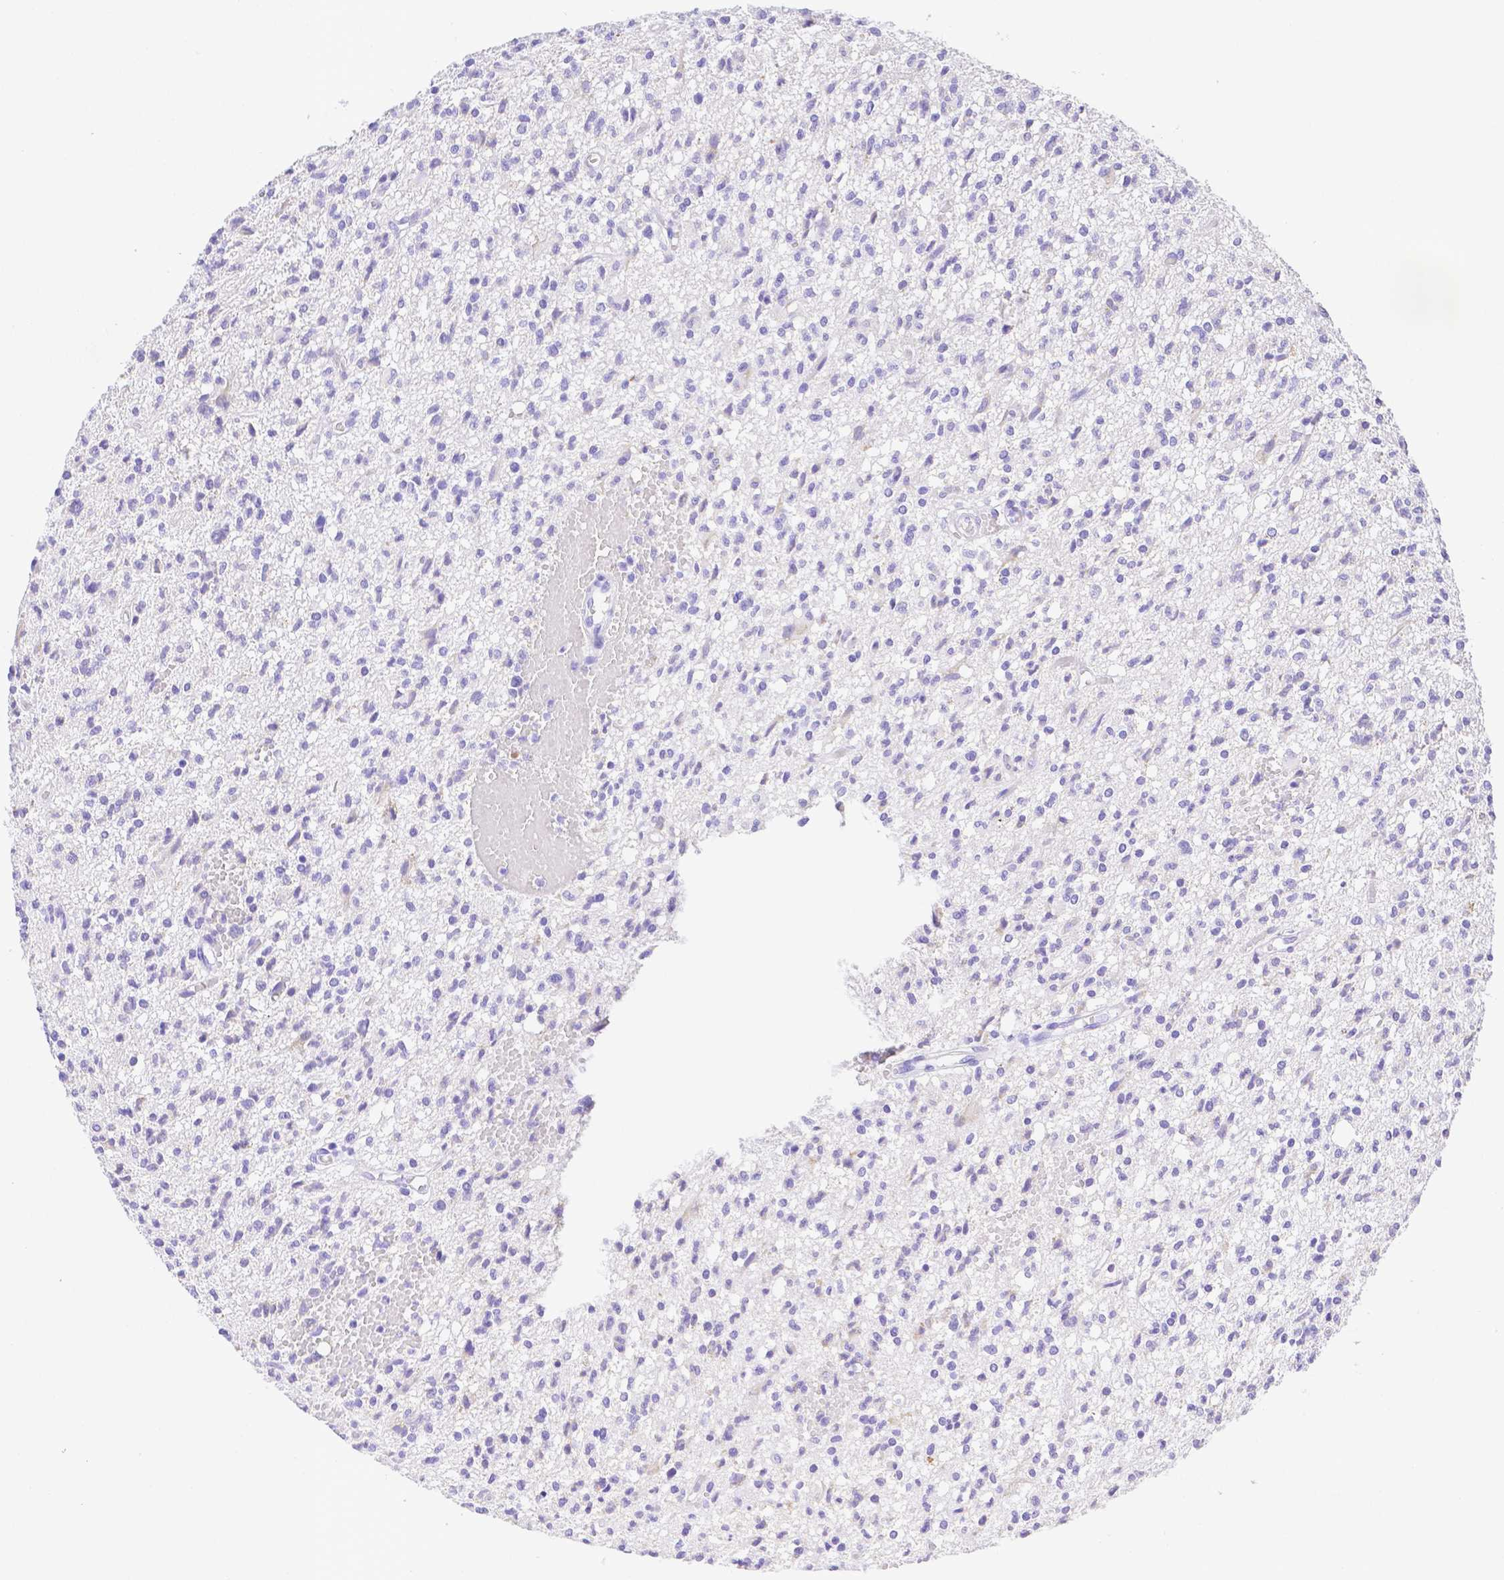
{"staining": {"intensity": "negative", "quantity": "none", "location": "none"}, "tissue": "glioma", "cell_type": "Tumor cells", "image_type": "cancer", "snomed": [{"axis": "morphology", "description": "Glioma, malignant, Low grade"}, {"axis": "topography", "description": "Brain"}], "caption": "An image of glioma stained for a protein displays no brown staining in tumor cells.", "gene": "SMR3A", "patient": {"sex": "male", "age": 64}}